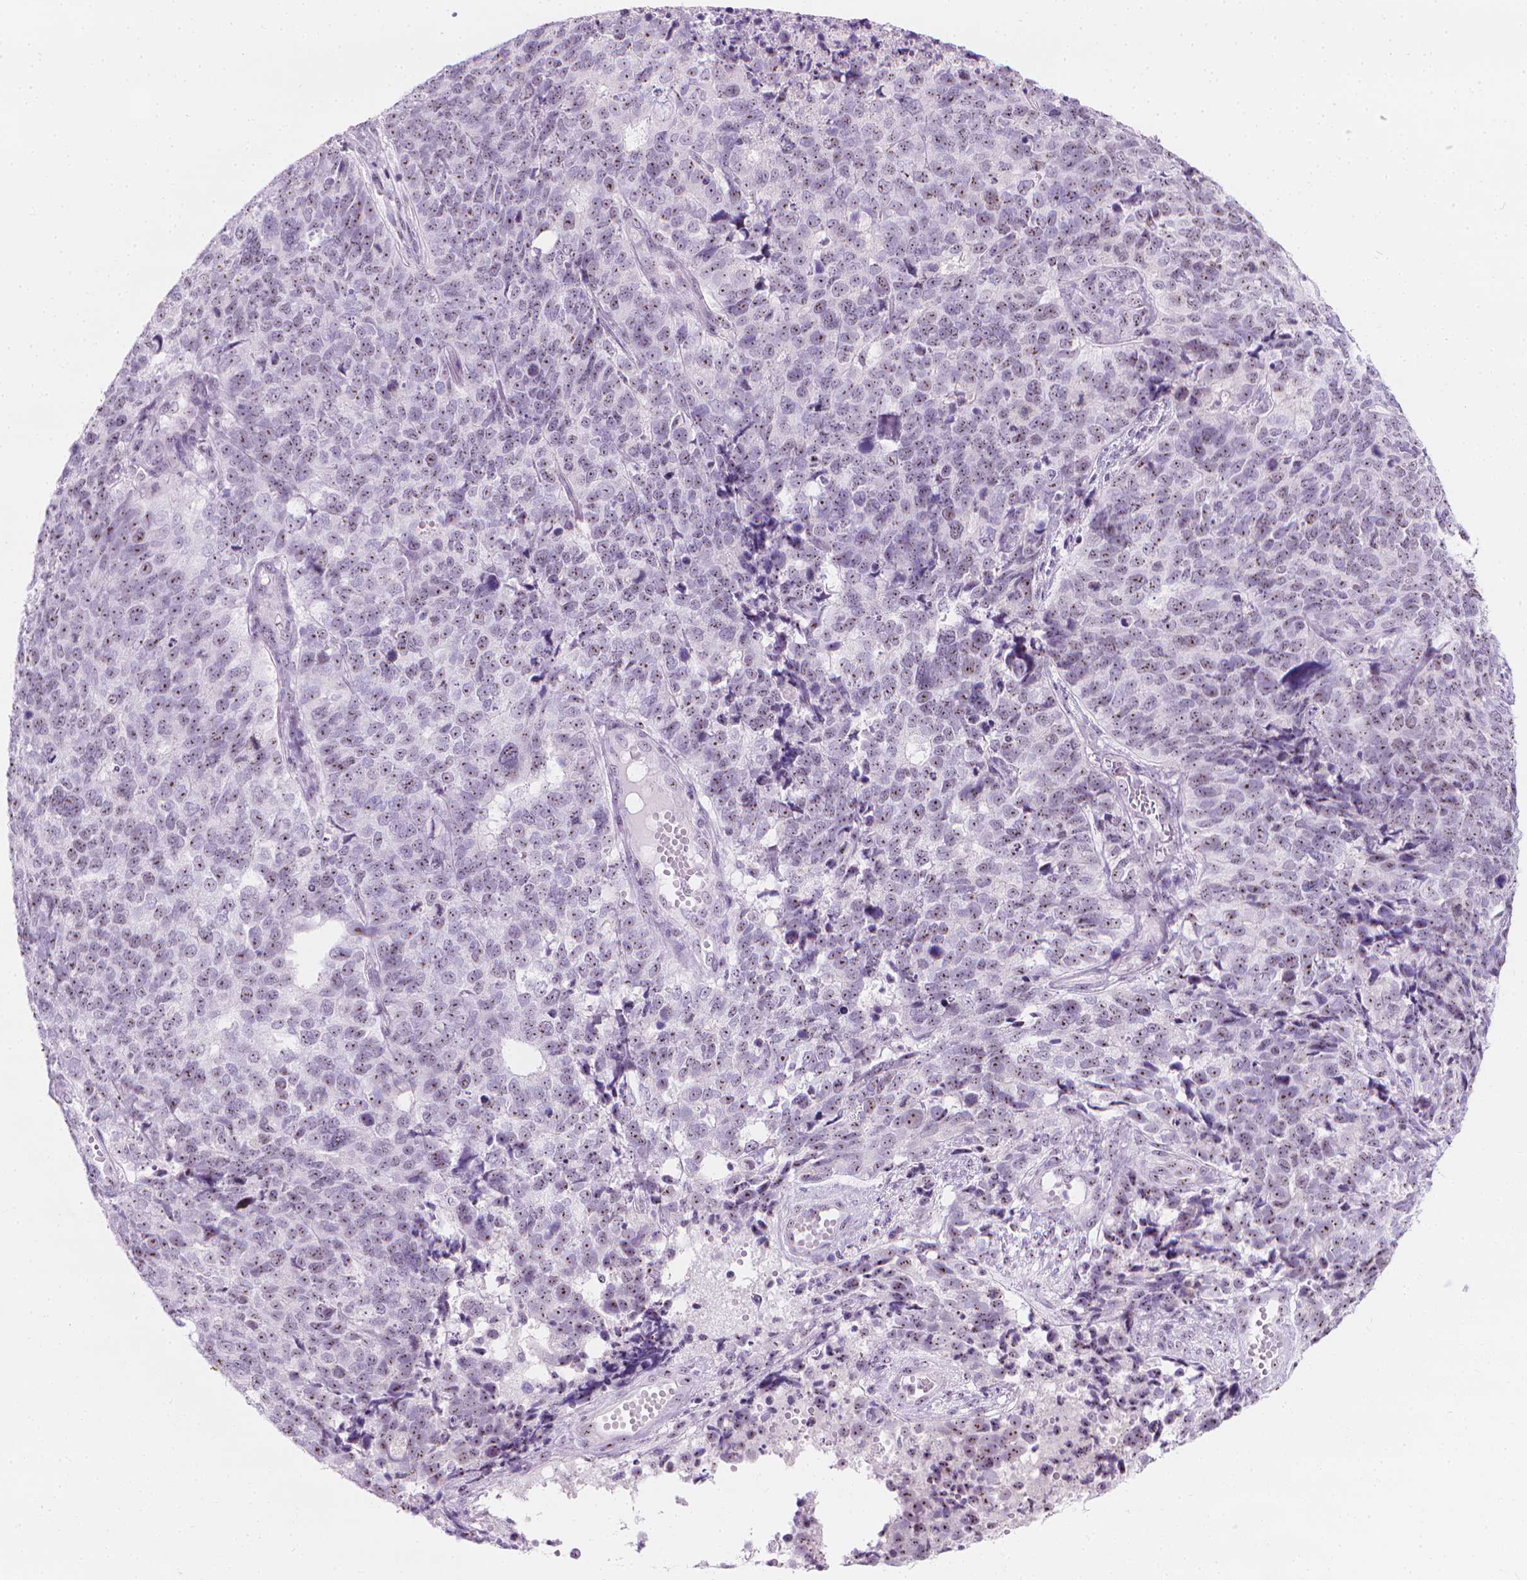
{"staining": {"intensity": "weak", "quantity": ">75%", "location": "nuclear"}, "tissue": "cervical cancer", "cell_type": "Tumor cells", "image_type": "cancer", "snomed": [{"axis": "morphology", "description": "Squamous cell carcinoma, NOS"}, {"axis": "topography", "description": "Cervix"}], "caption": "Immunohistochemical staining of cervical cancer (squamous cell carcinoma) demonstrates low levels of weak nuclear positivity in about >75% of tumor cells.", "gene": "NOL7", "patient": {"sex": "female", "age": 63}}